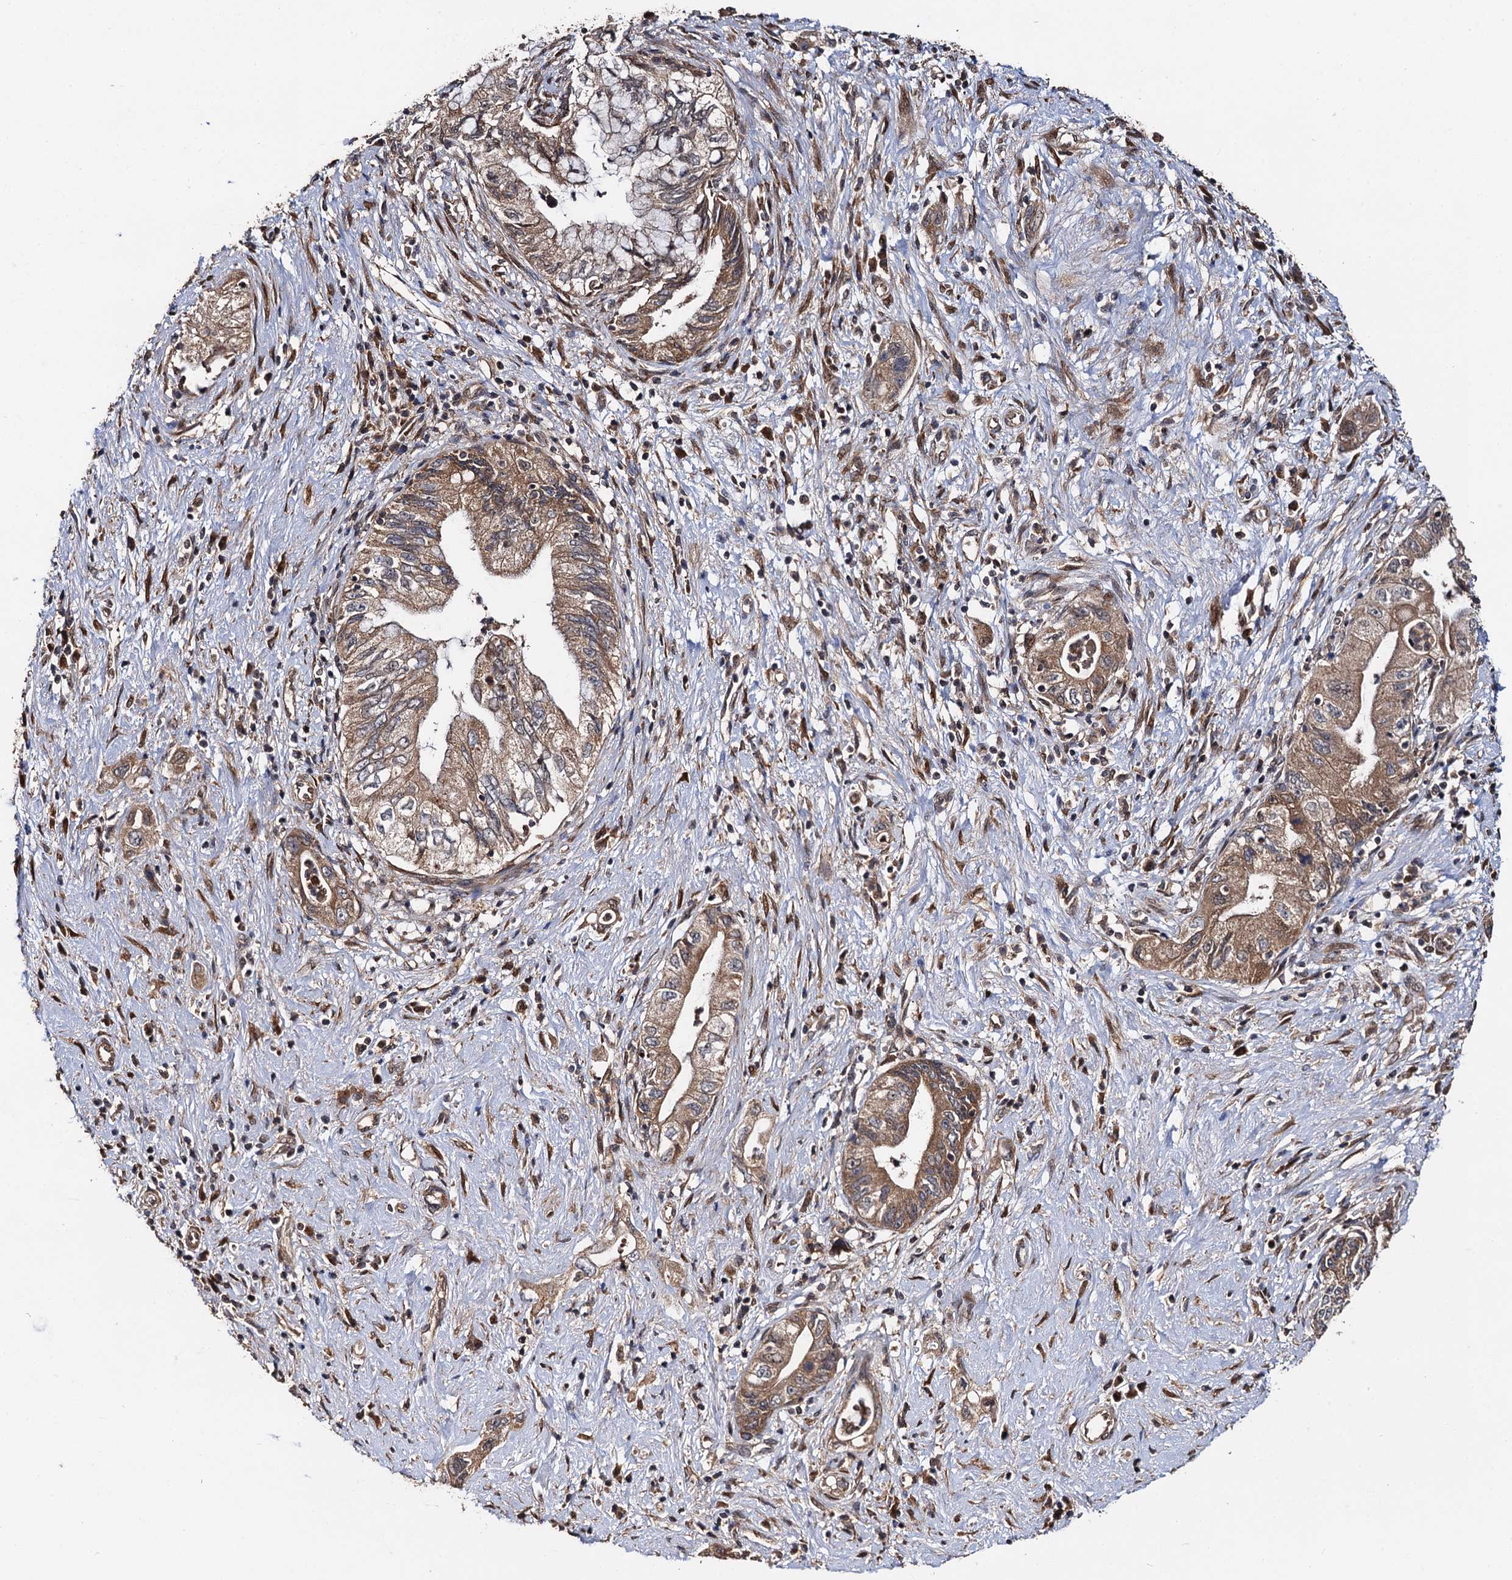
{"staining": {"intensity": "moderate", "quantity": ">75%", "location": "cytoplasmic/membranous"}, "tissue": "pancreatic cancer", "cell_type": "Tumor cells", "image_type": "cancer", "snomed": [{"axis": "morphology", "description": "Adenocarcinoma, NOS"}, {"axis": "topography", "description": "Pancreas"}], "caption": "Approximately >75% of tumor cells in human pancreatic cancer display moderate cytoplasmic/membranous protein positivity as visualized by brown immunohistochemical staining.", "gene": "MIER2", "patient": {"sex": "female", "age": 73}}